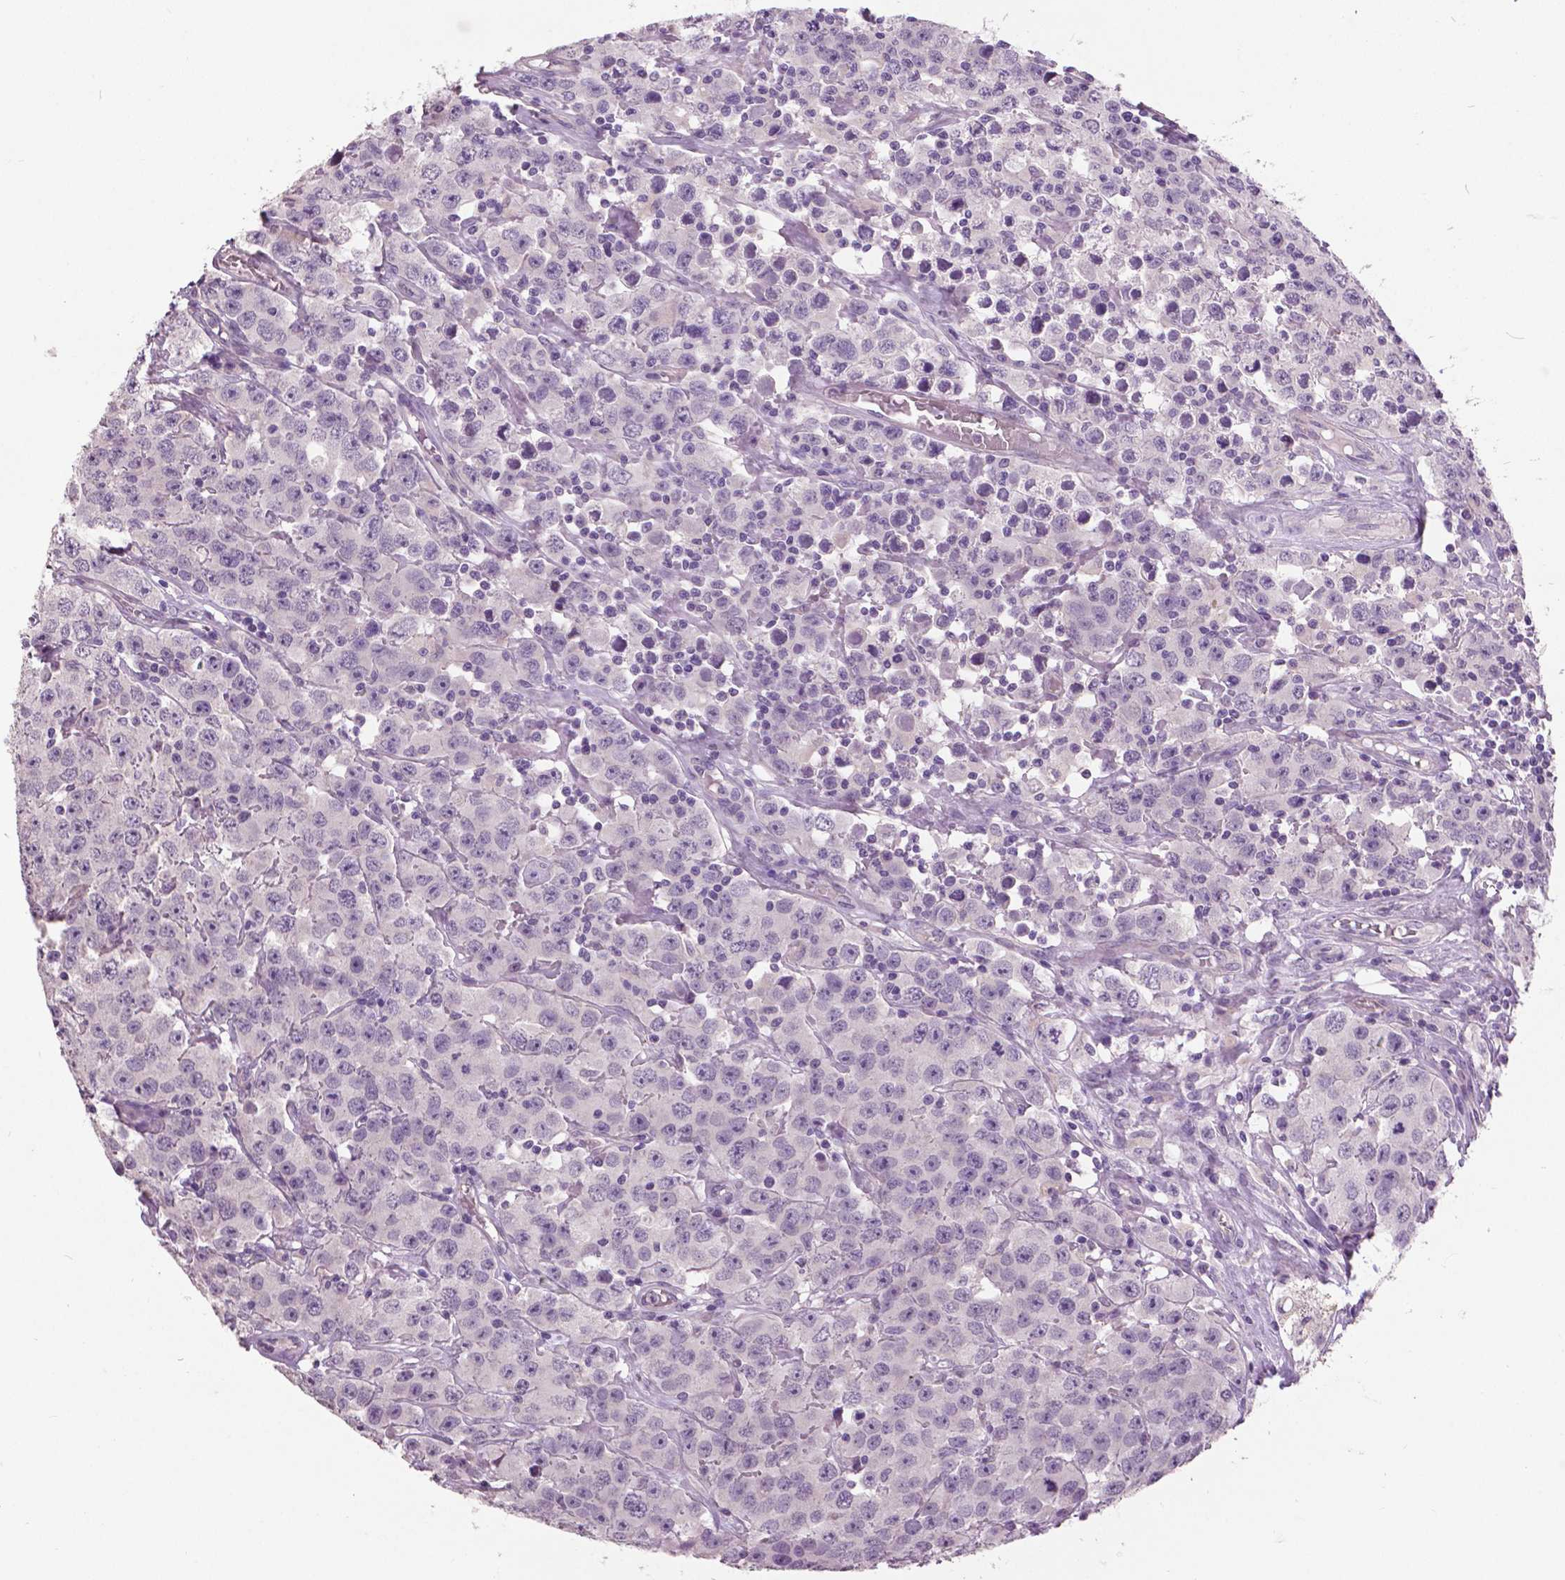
{"staining": {"intensity": "negative", "quantity": "none", "location": "none"}, "tissue": "testis cancer", "cell_type": "Tumor cells", "image_type": "cancer", "snomed": [{"axis": "morphology", "description": "Seminoma, NOS"}, {"axis": "topography", "description": "Testis"}], "caption": "This is an IHC image of human testis cancer. There is no staining in tumor cells.", "gene": "FOXA1", "patient": {"sex": "male", "age": 52}}